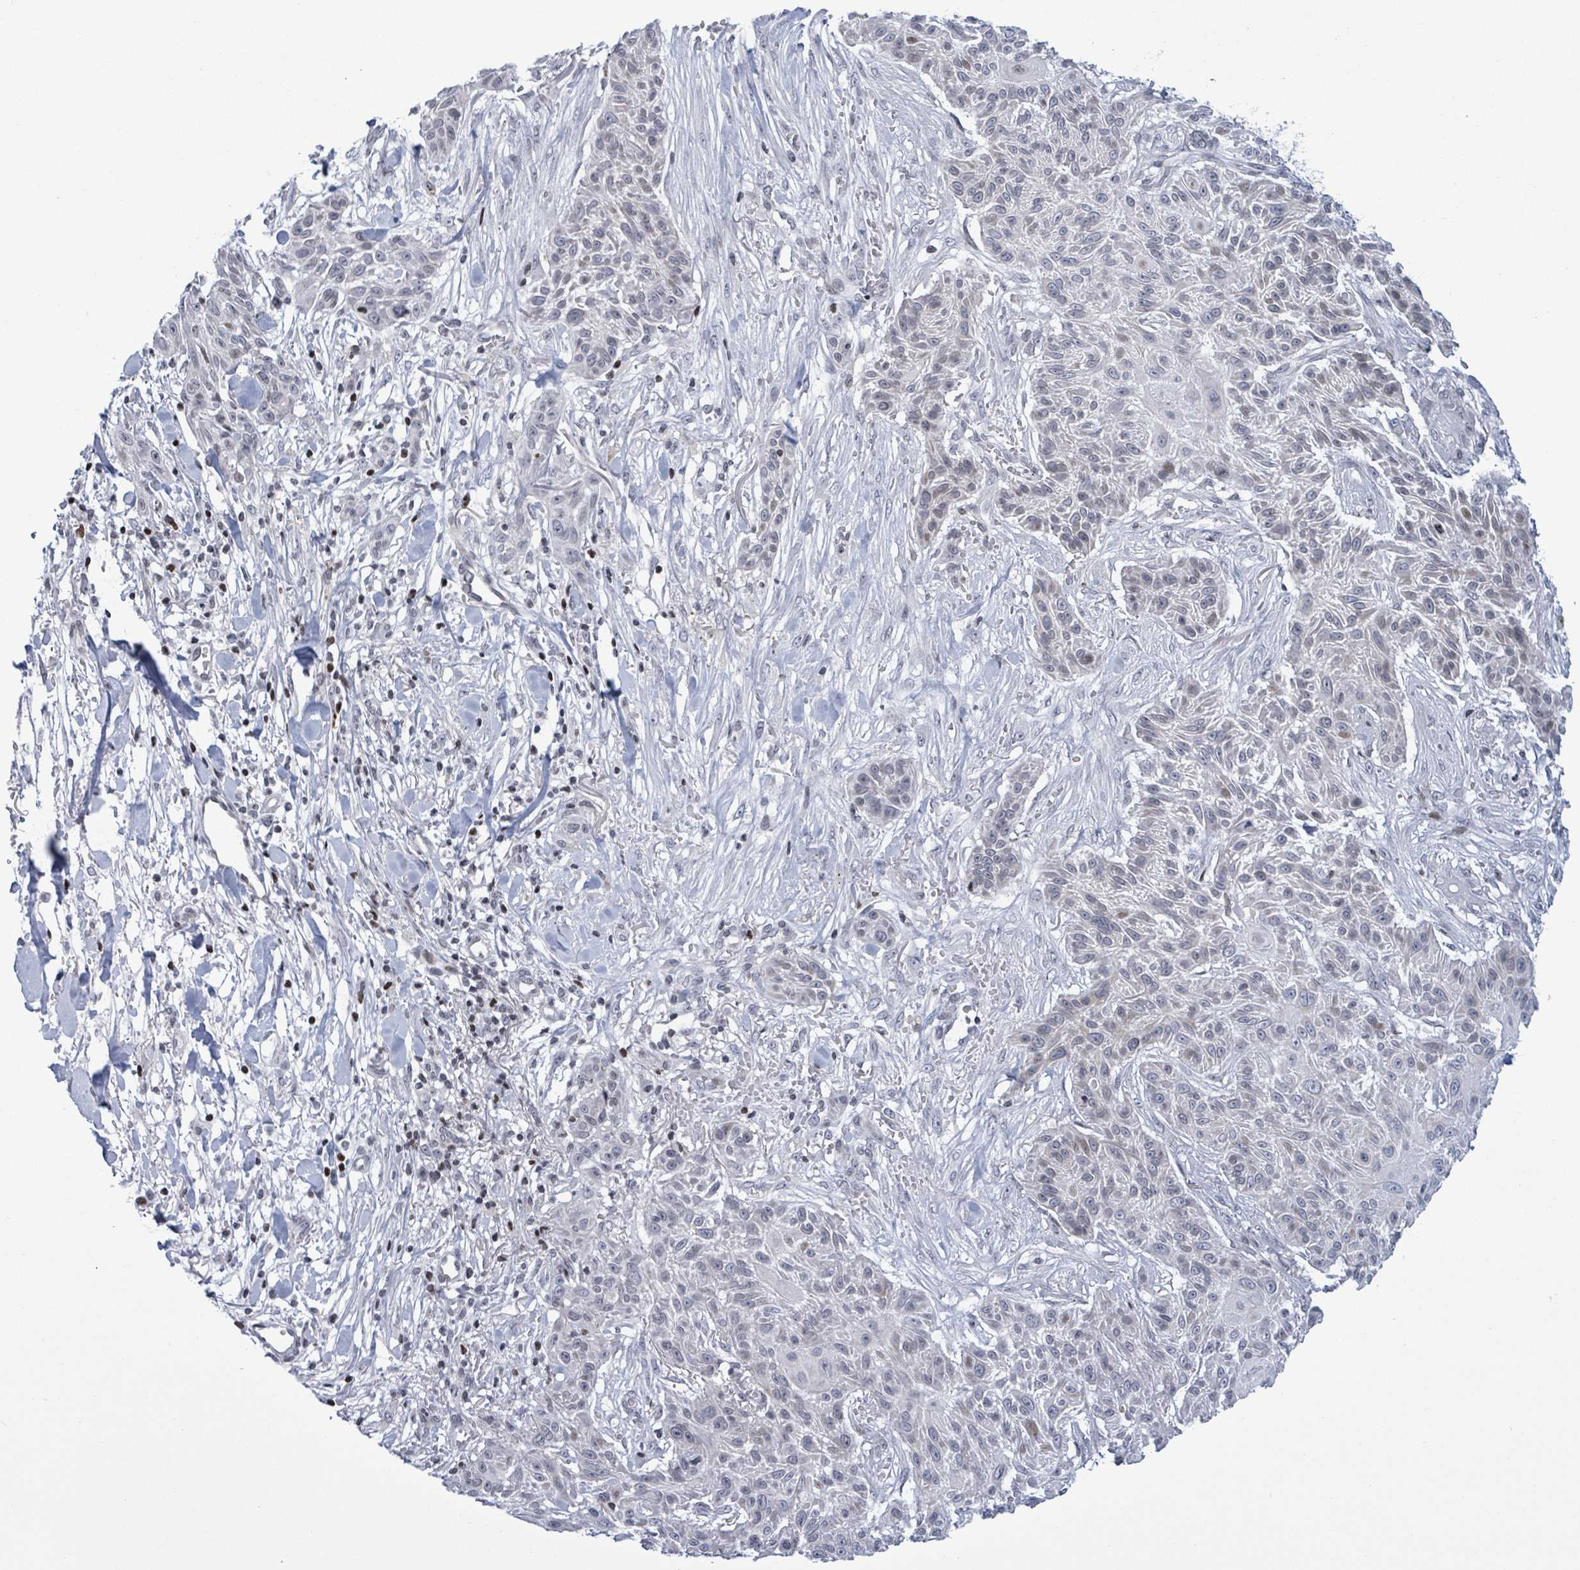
{"staining": {"intensity": "weak", "quantity": "<25%", "location": "nuclear"}, "tissue": "skin cancer", "cell_type": "Tumor cells", "image_type": "cancer", "snomed": [{"axis": "morphology", "description": "Squamous cell carcinoma, NOS"}, {"axis": "topography", "description": "Skin"}], "caption": "An immunohistochemistry histopathology image of squamous cell carcinoma (skin) is shown. There is no staining in tumor cells of squamous cell carcinoma (skin).", "gene": "FNDC4", "patient": {"sex": "male", "age": 86}}